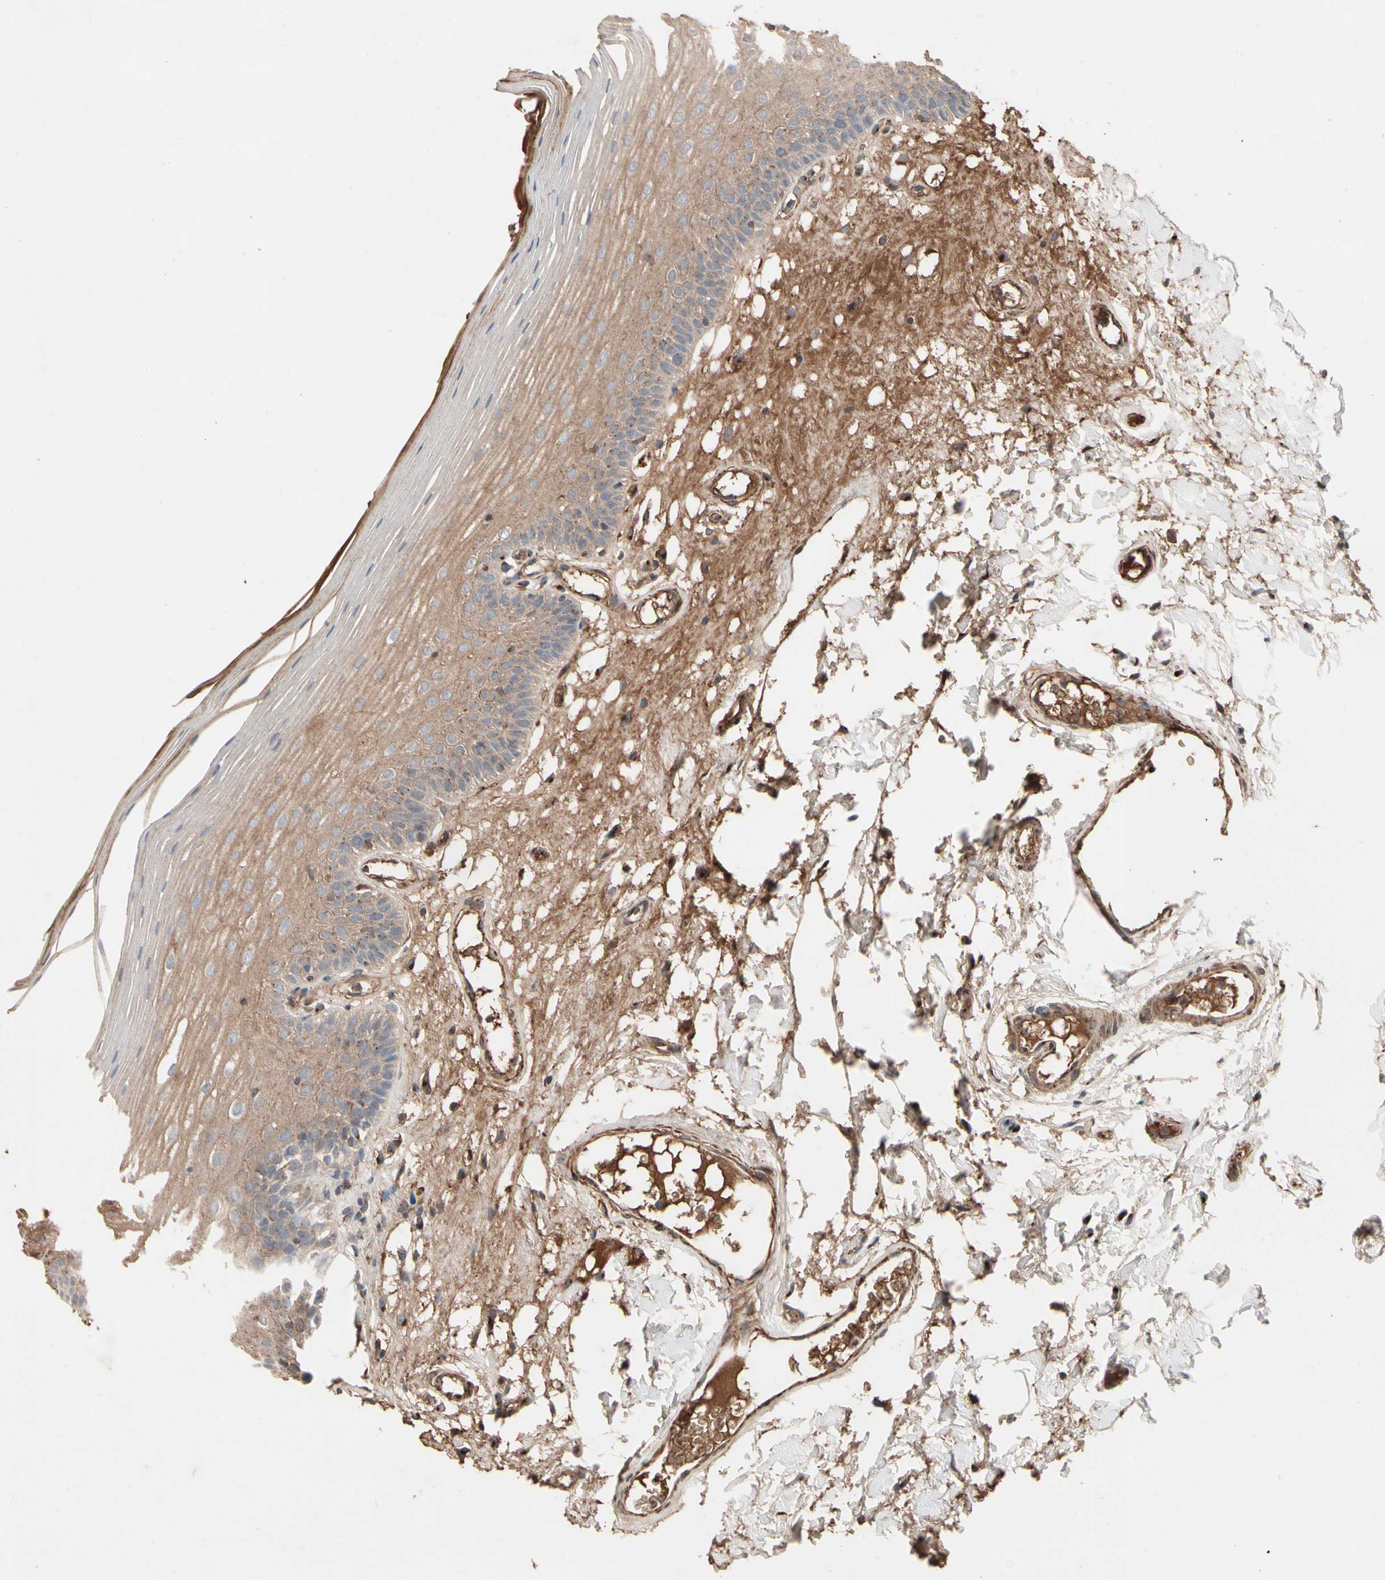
{"staining": {"intensity": "weak", "quantity": ">75%", "location": "cytoplasmic/membranous"}, "tissue": "oral mucosa", "cell_type": "Squamous epithelial cells", "image_type": "normal", "snomed": [{"axis": "morphology", "description": "Normal tissue, NOS"}, {"axis": "morphology", "description": "Squamous cell carcinoma, NOS"}, {"axis": "topography", "description": "Skeletal muscle"}, {"axis": "topography", "description": "Oral tissue"}], "caption": "Brown immunohistochemical staining in normal human oral mucosa displays weak cytoplasmic/membranous positivity in approximately >75% of squamous epithelial cells. The staining was performed using DAB to visualize the protein expression in brown, while the nuclei were stained in blue with hematoxylin (Magnification: 20x).", "gene": "GCK", "patient": {"sex": "male", "age": 71}}